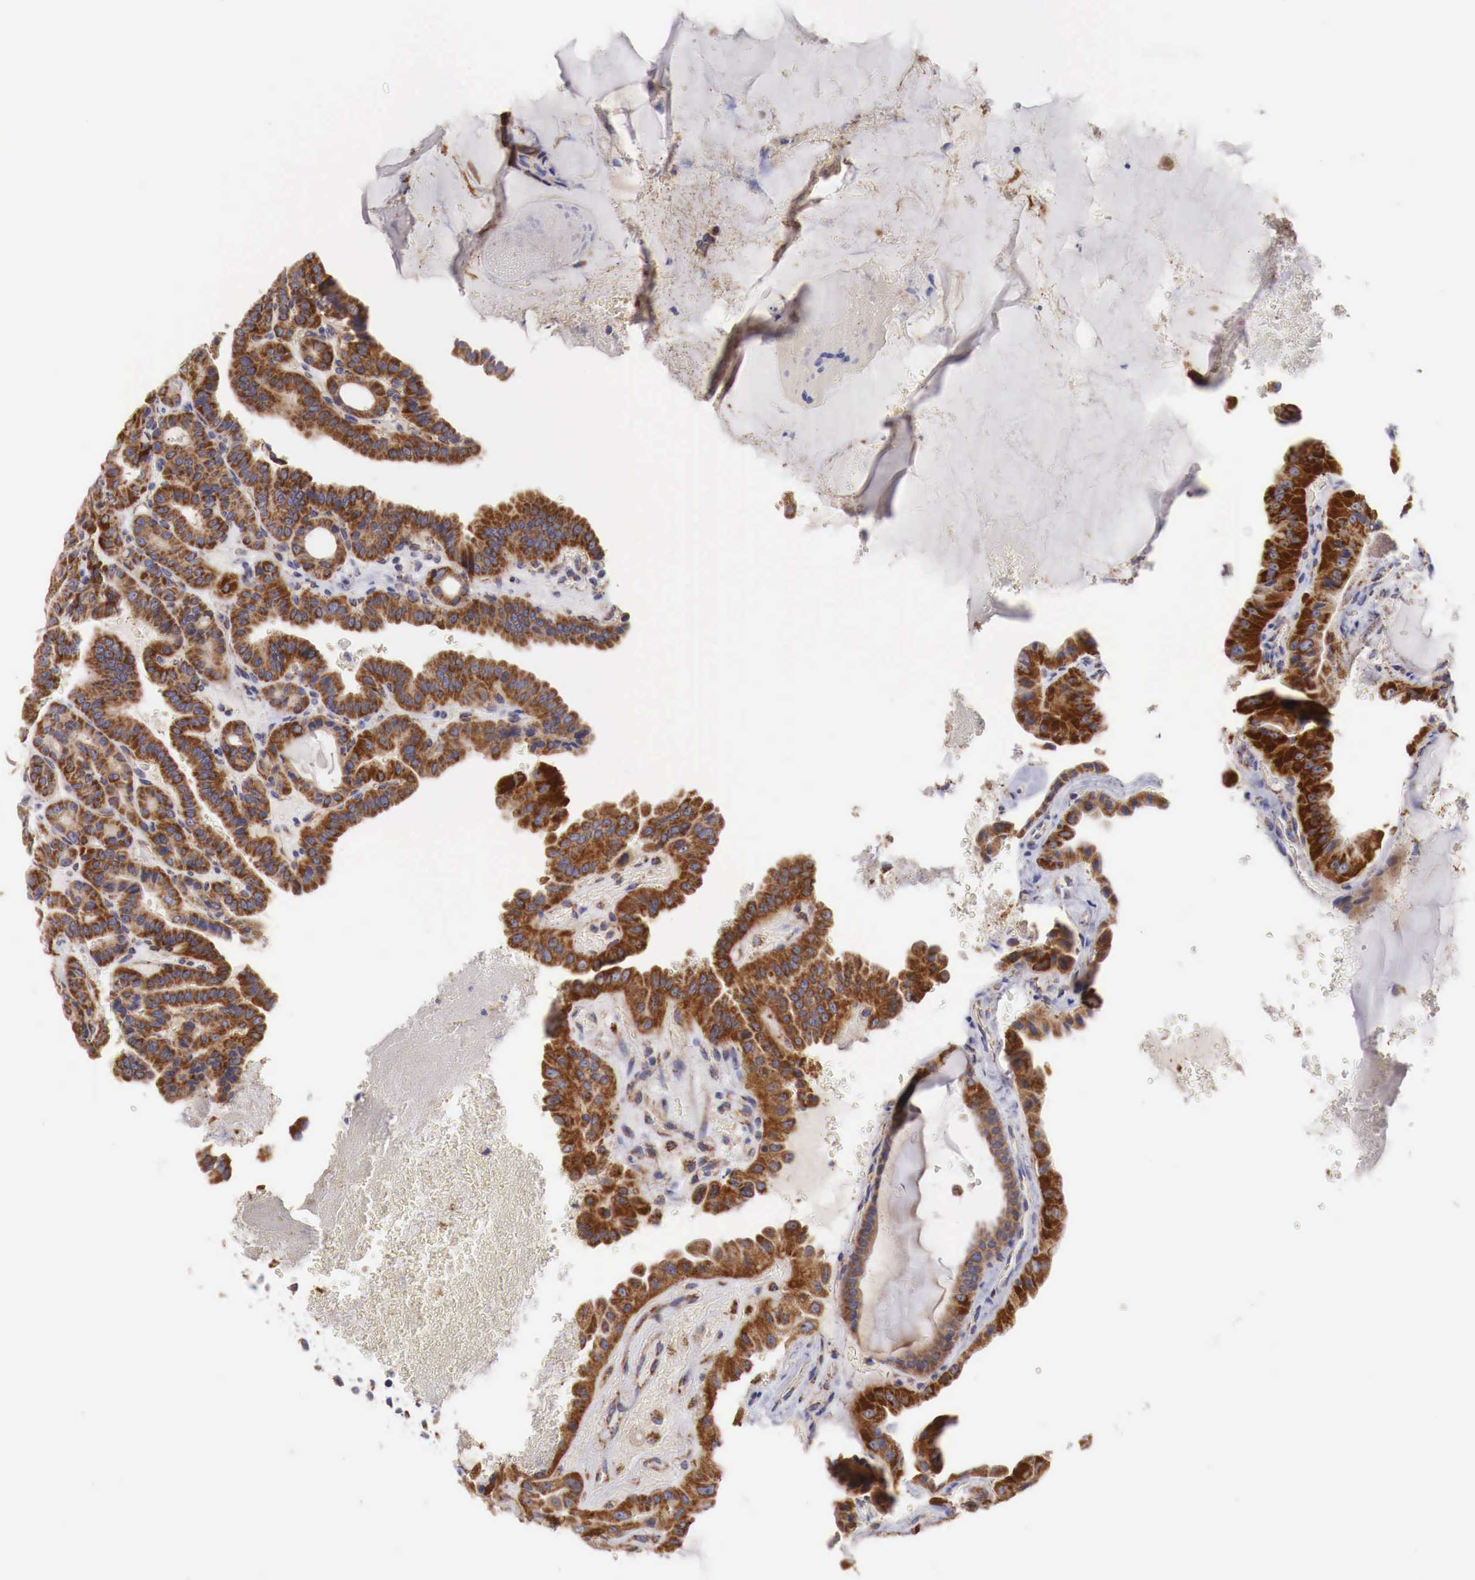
{"staining": {"intensity": "strong", "quantity": ">75%", "location": "cytoplasmic/membranous"}, "tissue": "thyroid cancer", "cell_type": "Tumor cells", "image_type": "cancer", "snomed": [{"axis": "morphology", "description": "Papillary adenocarcinoma, NOS"}, {"axis": "topography", "description": "Thyroid gland"}], "caption": "Human thyroid cancer (papillary adenocarcinoma) stained with a brown dye exhibits strong cytoplasmic/membranous positive staining in approximately >75% of tumor cells.", "gene": "XPNPEP3", "patient": {"sex": "male", "age": 87}}